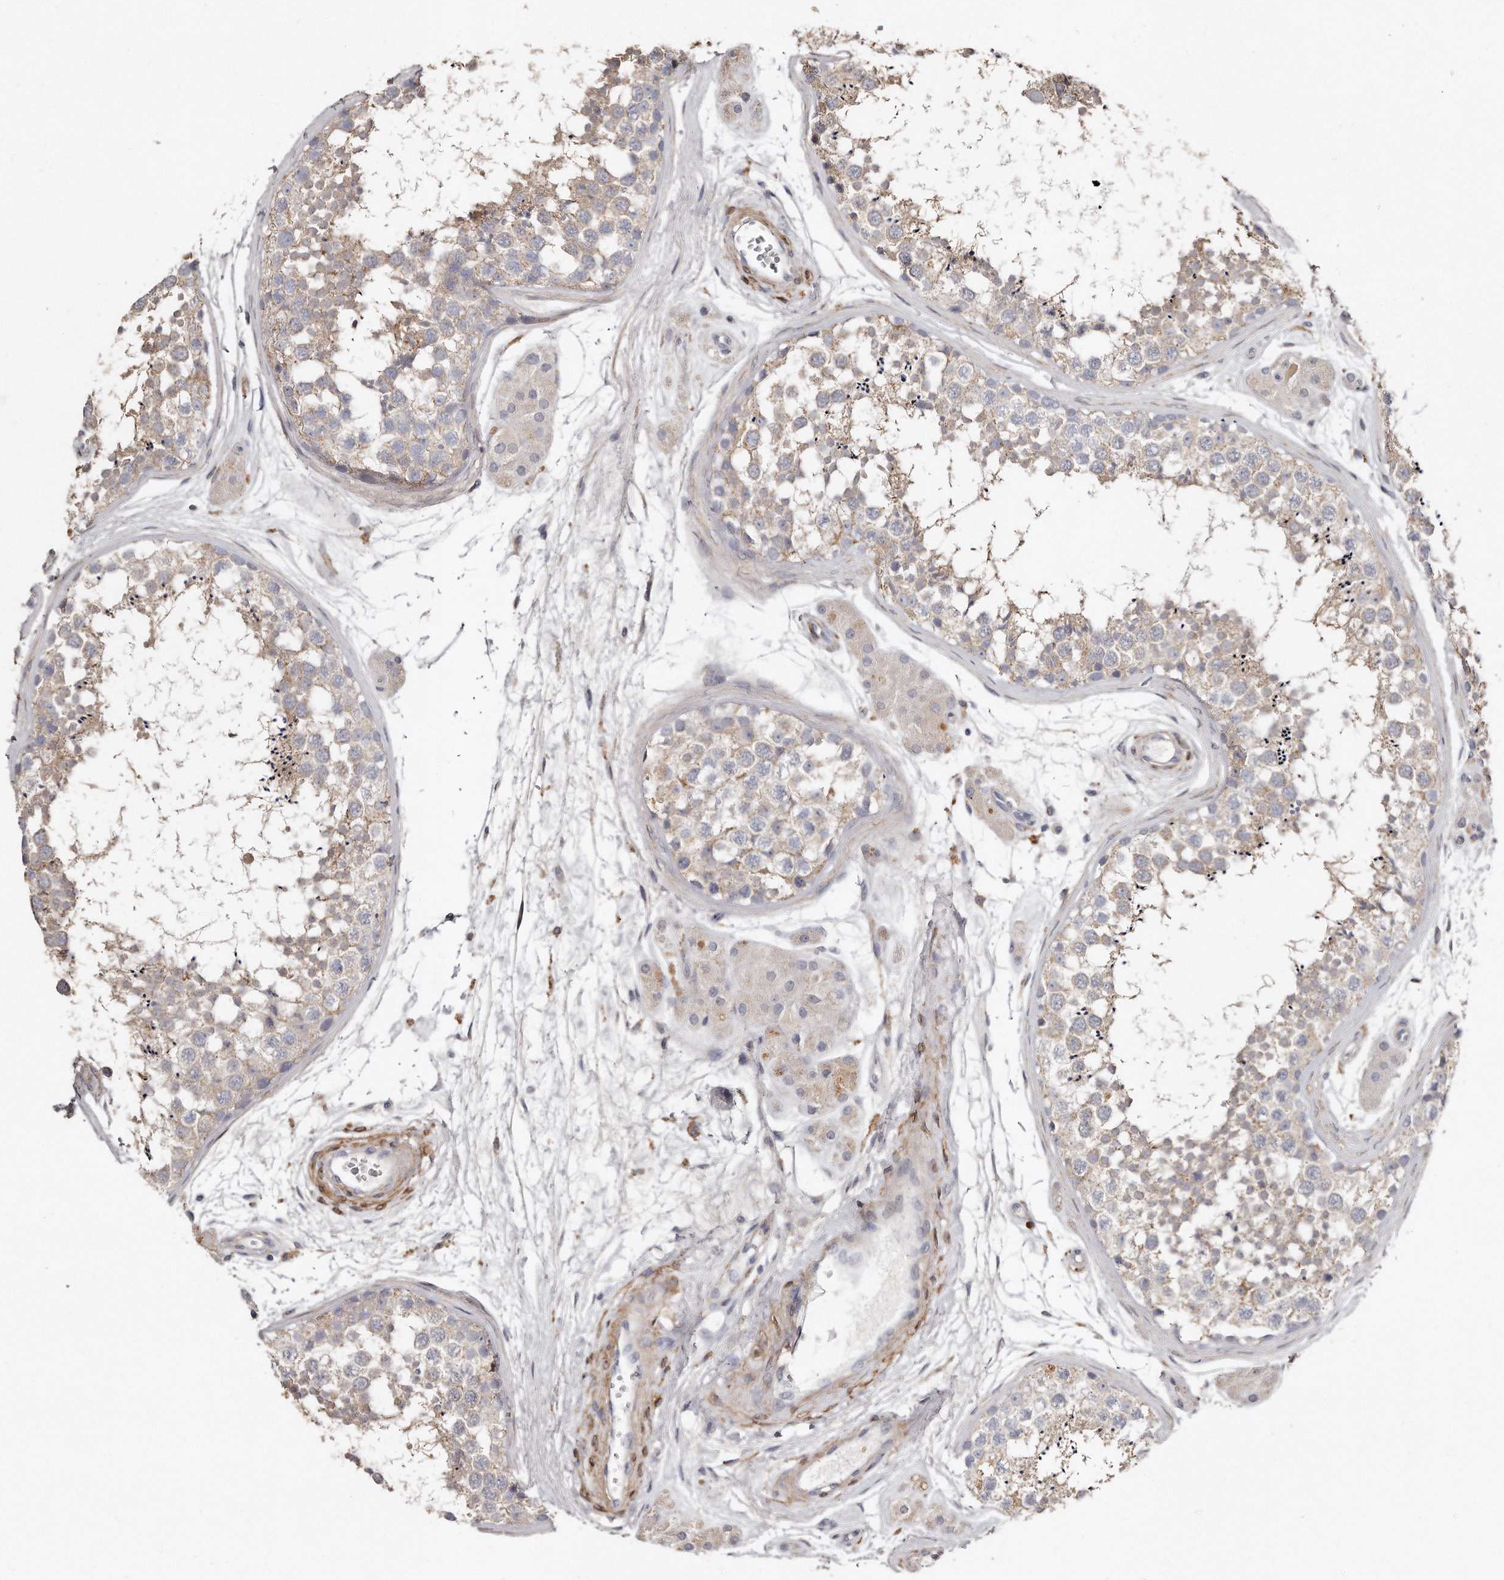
{"staining": {"intensity": "weak", "quantity": "<25%", "location": "cytoplasmic/membranous"}, "tissue": "testis", "cell_type": "Cells in seminiferous ducts", "image_type": "normal", "snomed": [{"axis": "morphology", "description": "Normal tissue, NOS"}, {"axis": "topography", "description": "Testis"}], "caption": "Protein analysis of normal testis reveals no significant staining in cells in seminiferous ducts. (DAB (3,3'-diaminobenzidine) IHC visualized using brightfield microscopy, high magnification).", "gene": "LMOD1", "patient": {"sex": "male", "age": 56}}